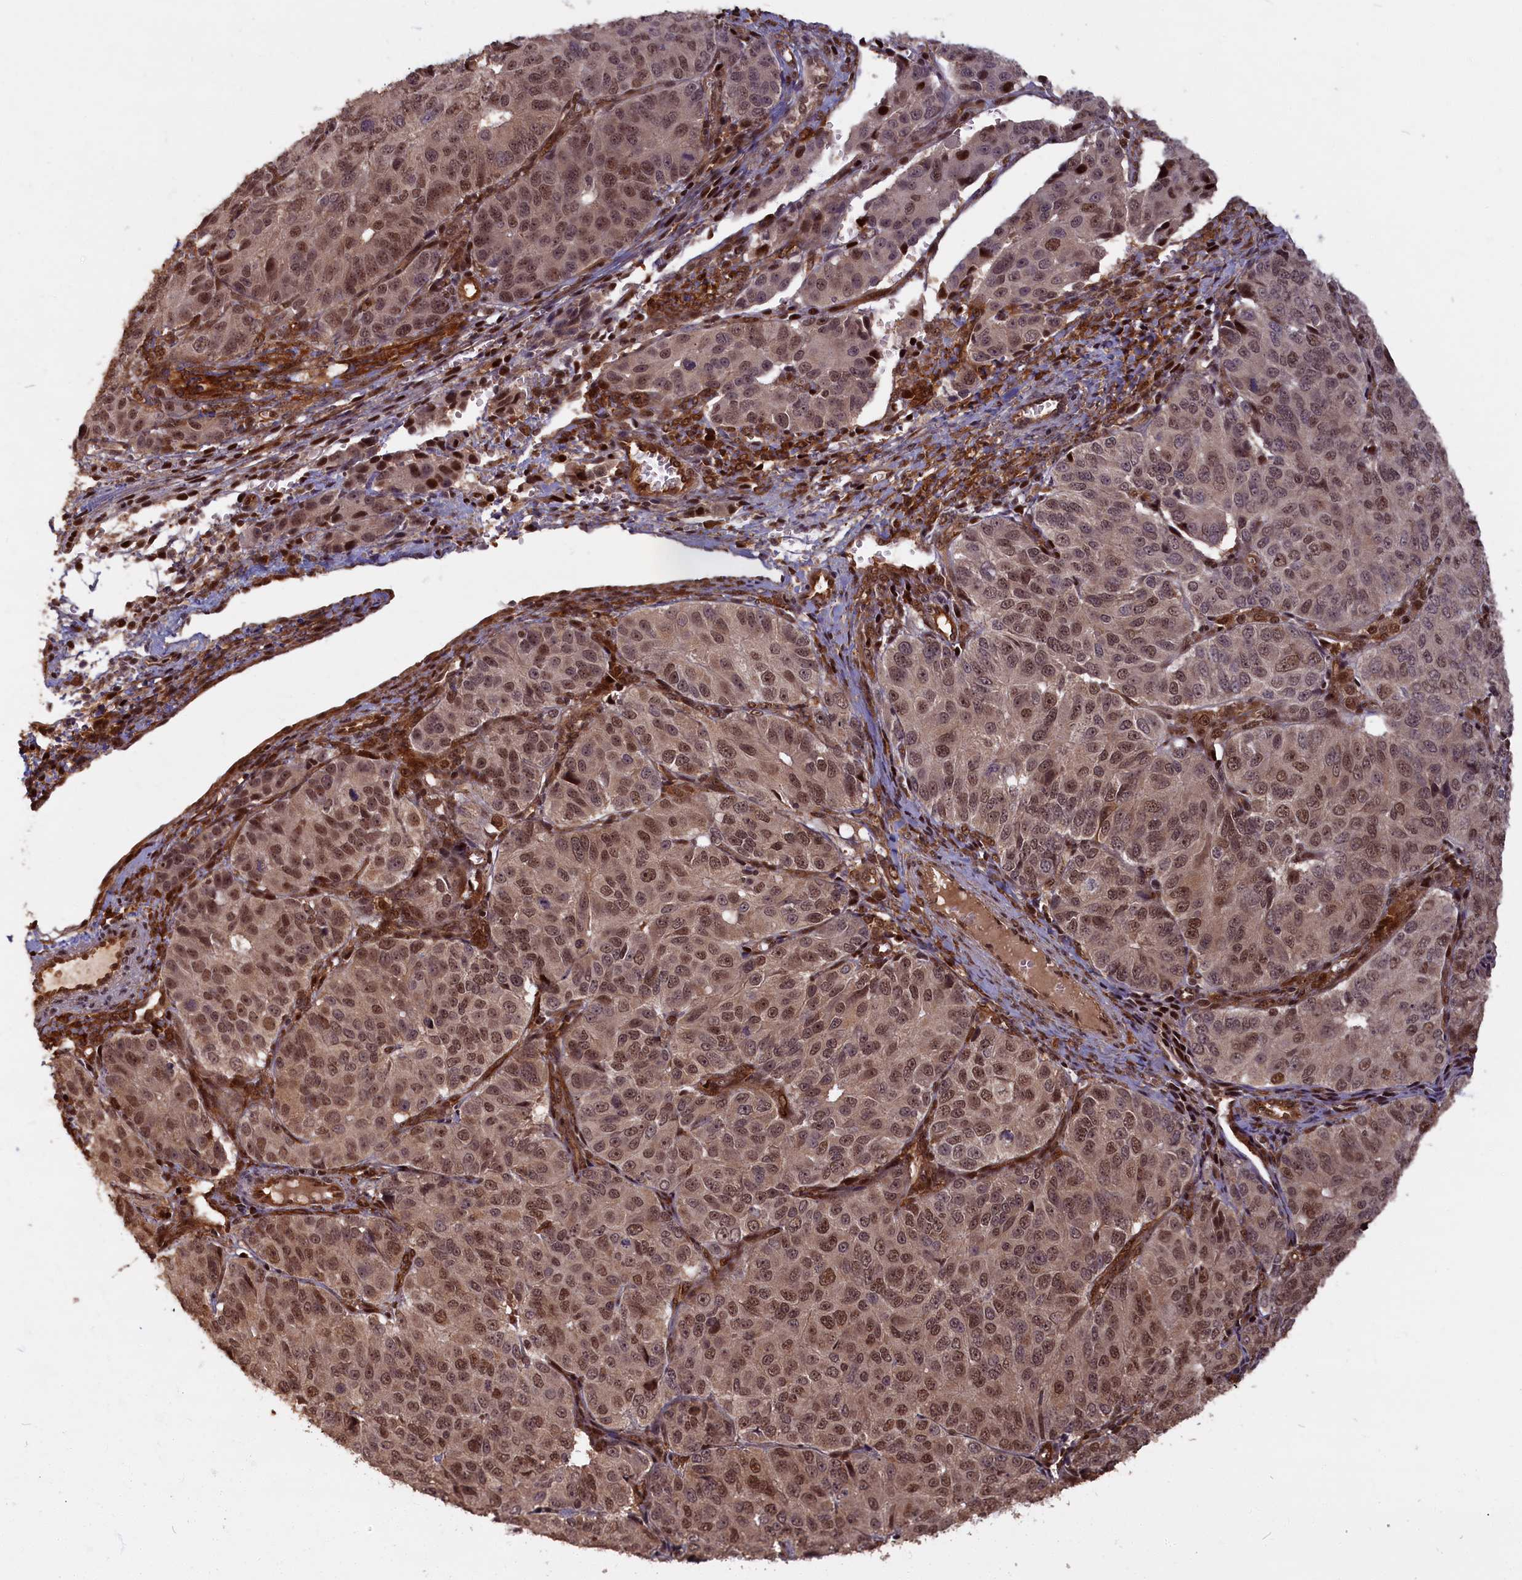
{"staining": {"intensity": "moderate", "quantity": ">75%", "location": "cytoplasmic/membranous,nuclear"}, "tissue": "ovarian cancer", "cell_type": "Tumor cells", "image_type": "cancer", "snomed": [{"axis": "morphology", "description": "Carcinoma, endometroid"}, {"axis": "topography", "description": "Ovary"}], "caption": "An image showing moderate cytoplasmic/membranous and nuclear positivity in approximately >75% of tumor cells in ovarian cancer (endometroid carcinoma), as visualized by brown immunohistochemical staining.", "gene": "HIF3A", "patient": {"sex": "female", "age": 51}}